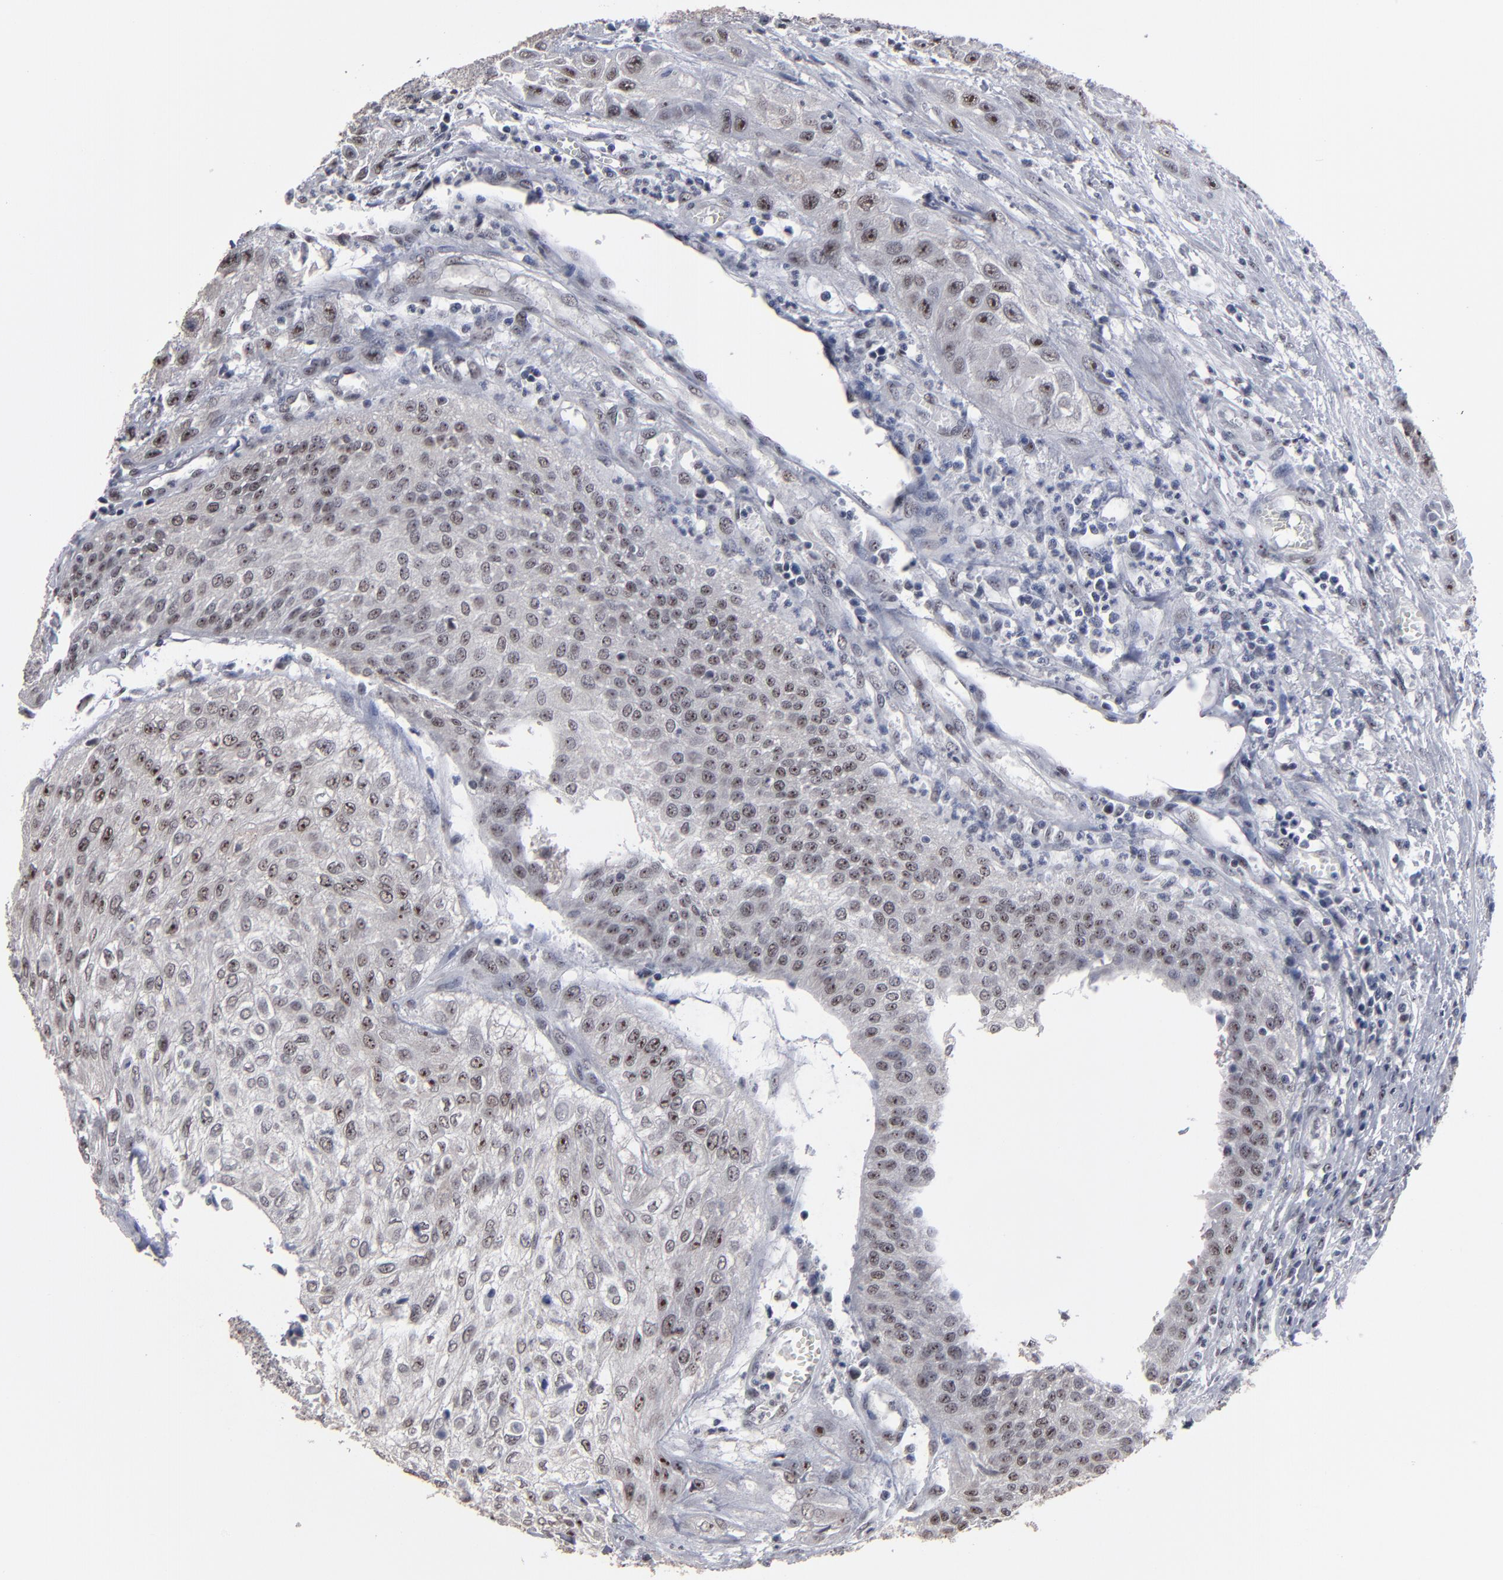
{"staining": {"intensity": "moderate", "quantity": ">75%", "location": "nuclear"}, "tissue": "urothelial cancer", "cell_type": "Tumor cells", "image_type": "cancer", "snomed": [{"axis": "morphology", "description": "Urothelial carcinoma, High grade"}, {"axis": "topography", "description": "Urinary bladder"}], "caption": "A brown stain shows moderate nuclear expression of a protein in high-grade urothelial carcinoma tumor cells.", "gene": "SSRP1", "patient": {"sex": "male", "age": 57}}